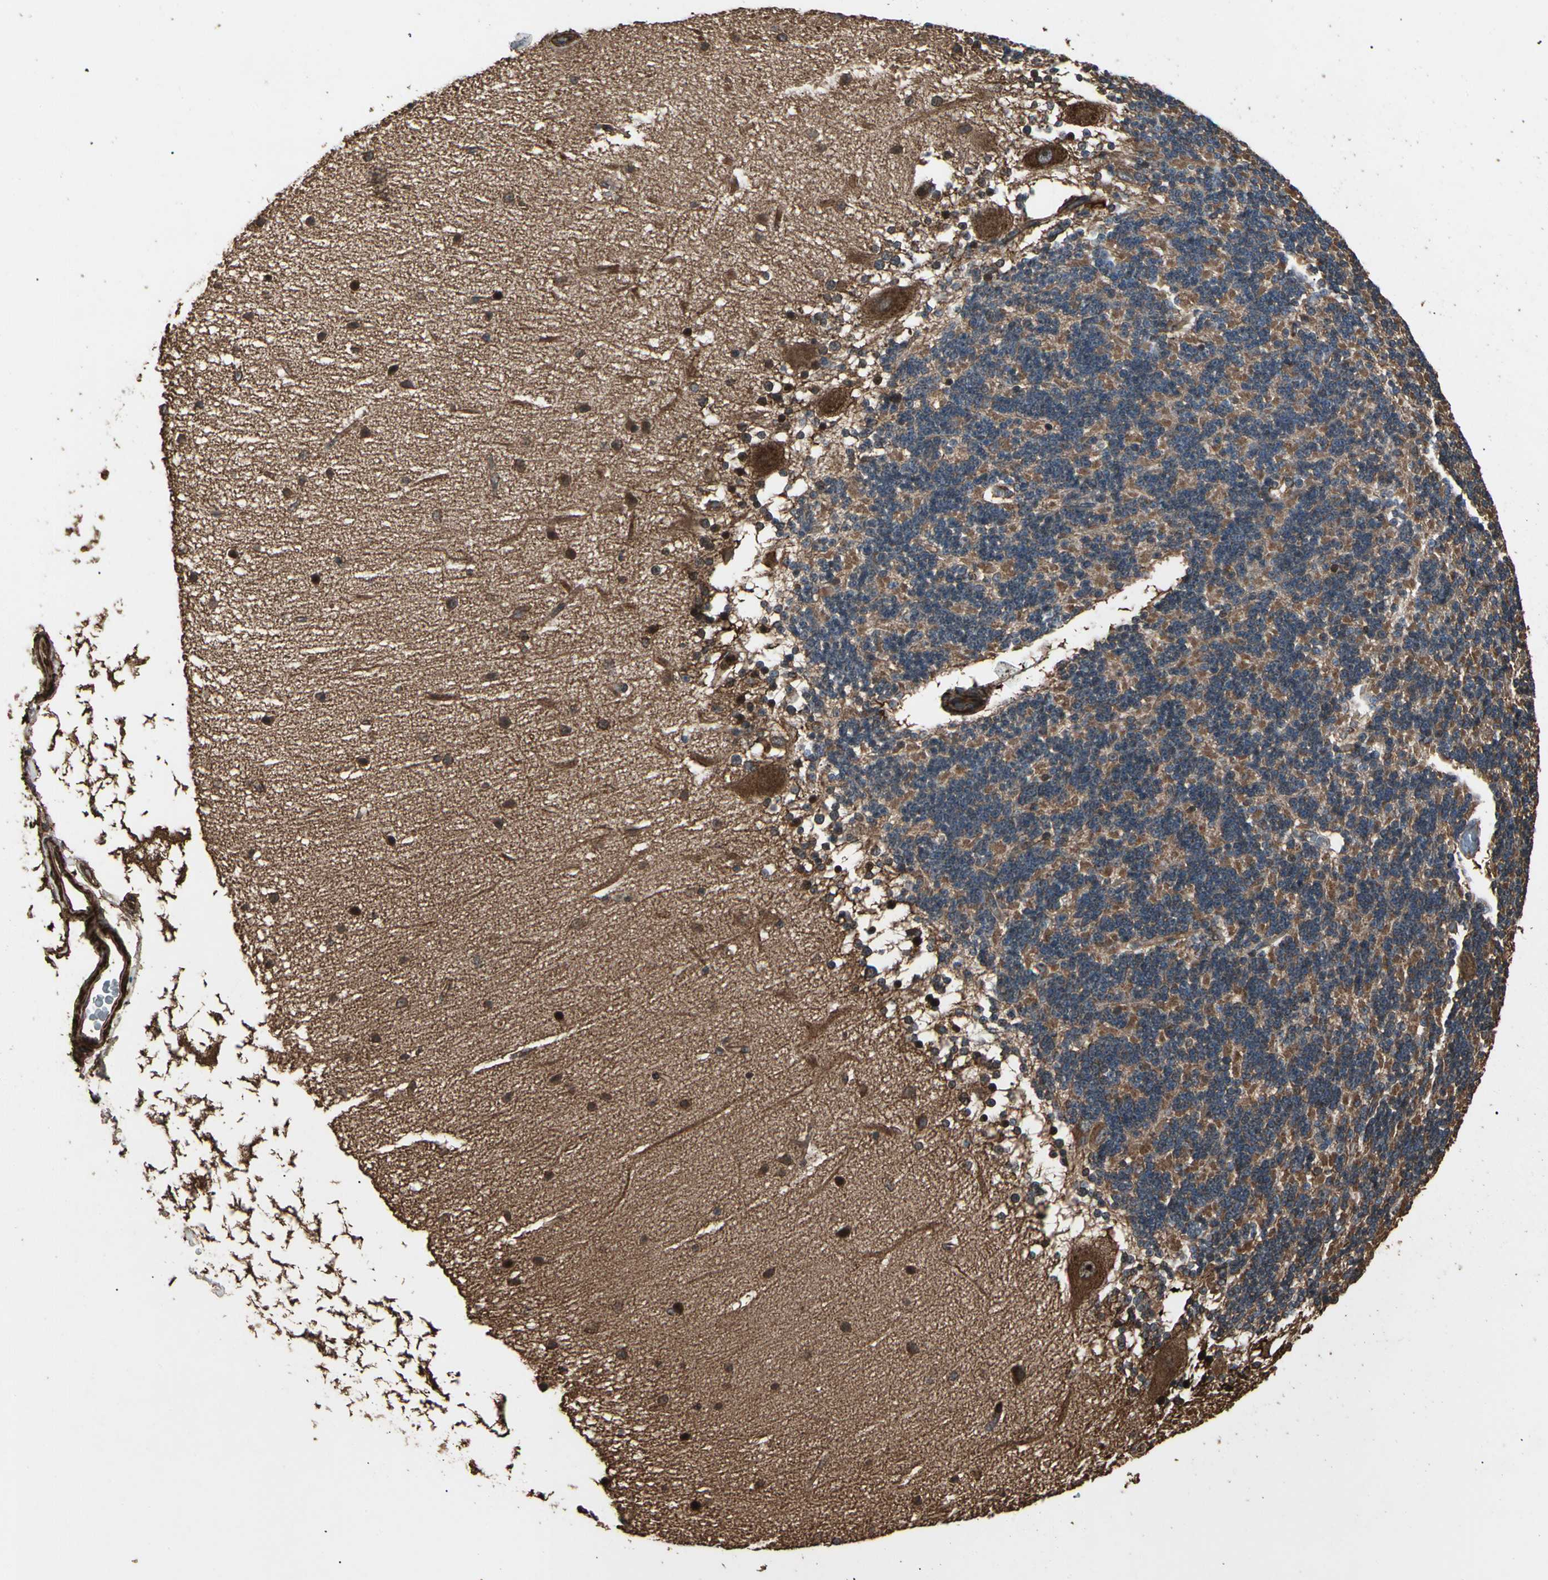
{"staining": {"intensity": "strong", "quantity": ">75%", "location": "cytoplasmic/membranous"}, "tissue": "cerebellum", "cell_type": "Cells in granular layer", "image_type": "normal", "snomed": [{"axis": "morphology", "description": "Normal tissue, NOS"}, {"axis": "topography", "description": "Cerebellum"}], "caption": "This is a photomicrograph of IHC staining of benign cerebellum, which shows strong expression in the cytoplasmic/membranous of cells in granular layer.", "gene": "AGBL2", "patient": {"sex": "female", "age": 54}}